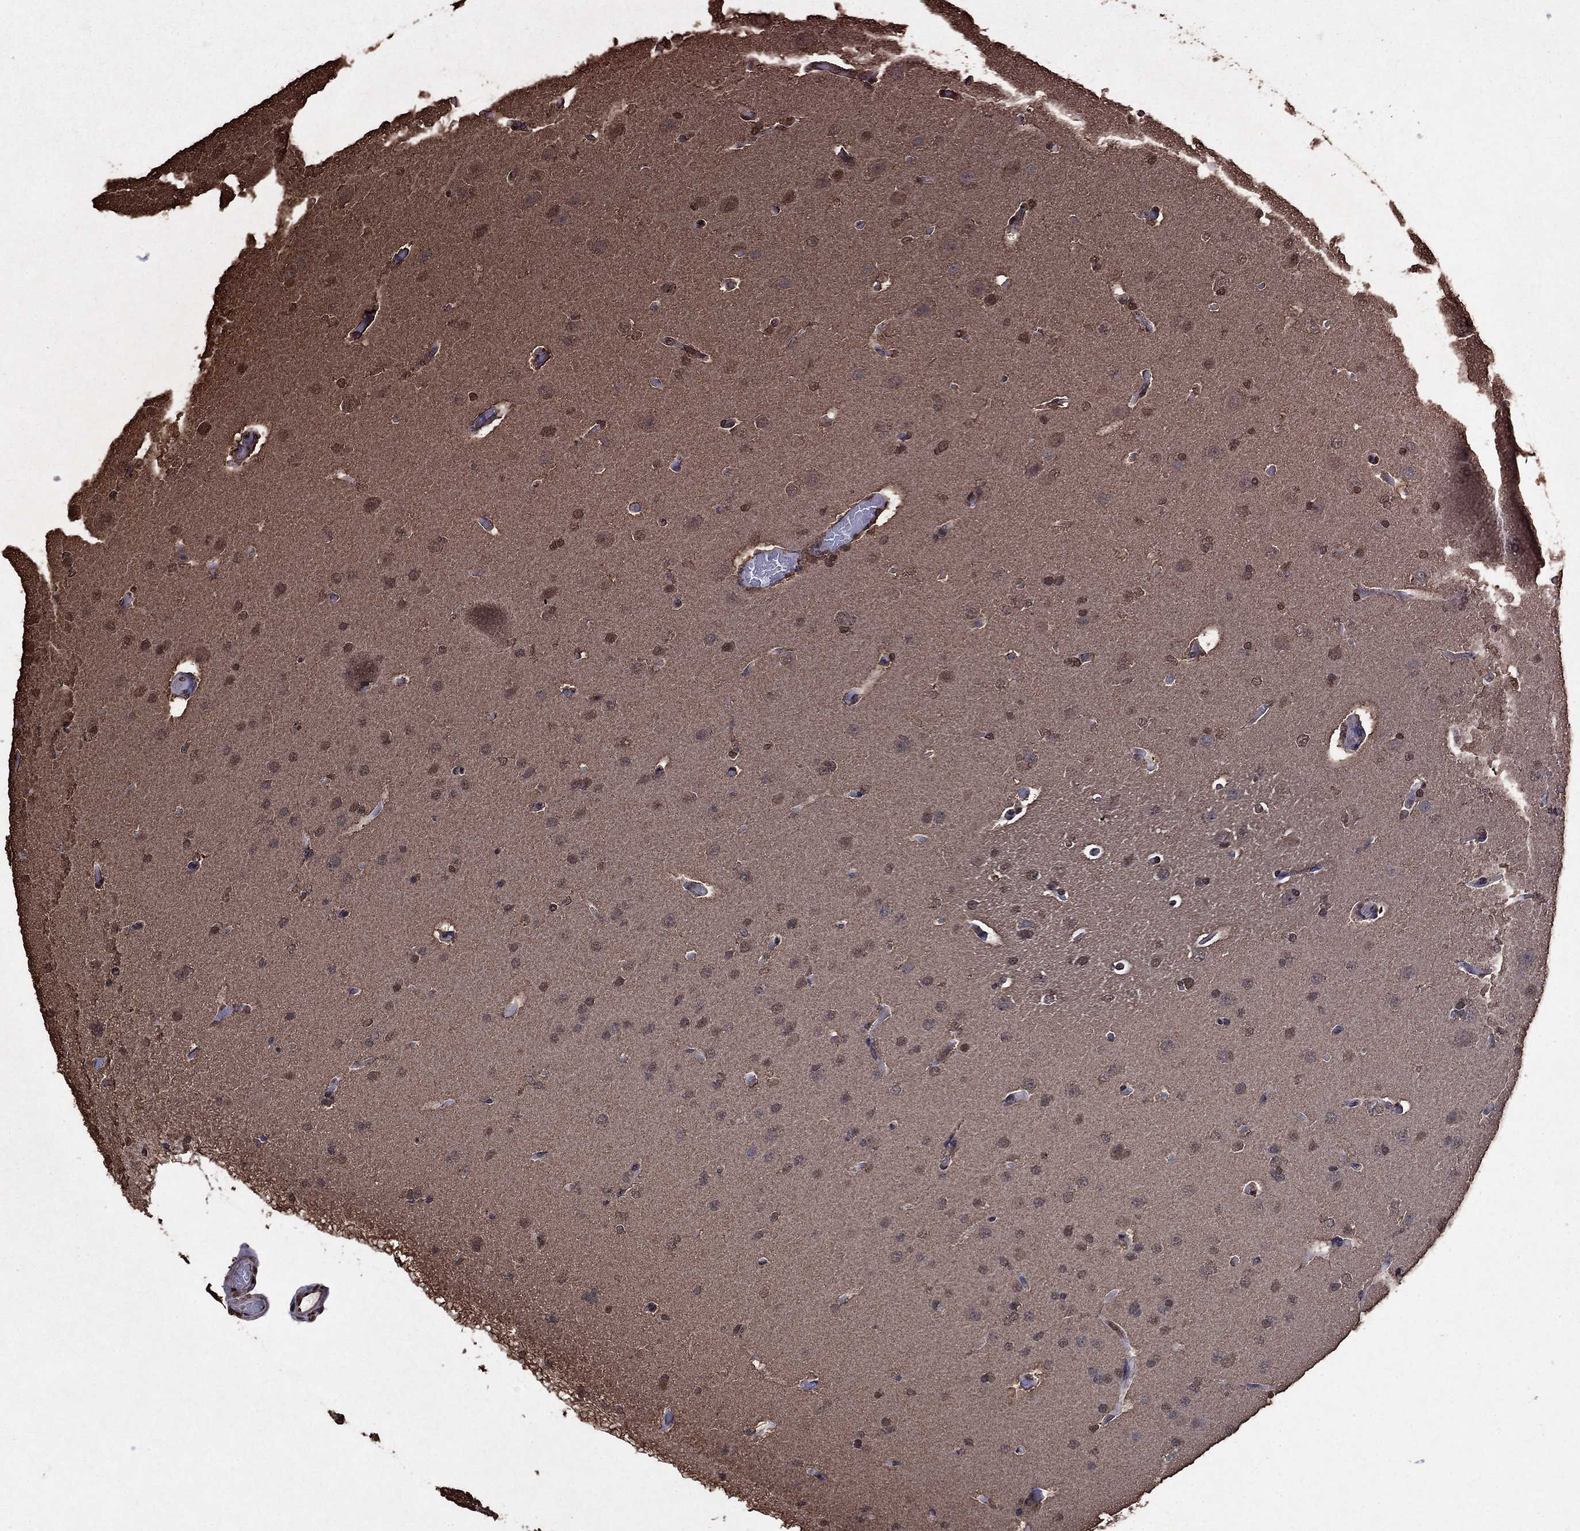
{"staining": {"intensity": "weak", "quantity": "<25%", "location": "nuclear"}, "tissue": "glioma", "cell_type": "Tumor cells", "image_type": "cancer", "snomed": [{"axis": "morphology", "description": "Glioma, malignant, Low grade"}, {"axis": "topography", "description": "Brain"}], "caption": "This is an IHC micrograph of human glioma. There is no staining in tumor cells.", "gene": "GAPDH", "patient": {"sex": "male", "age": 41}}